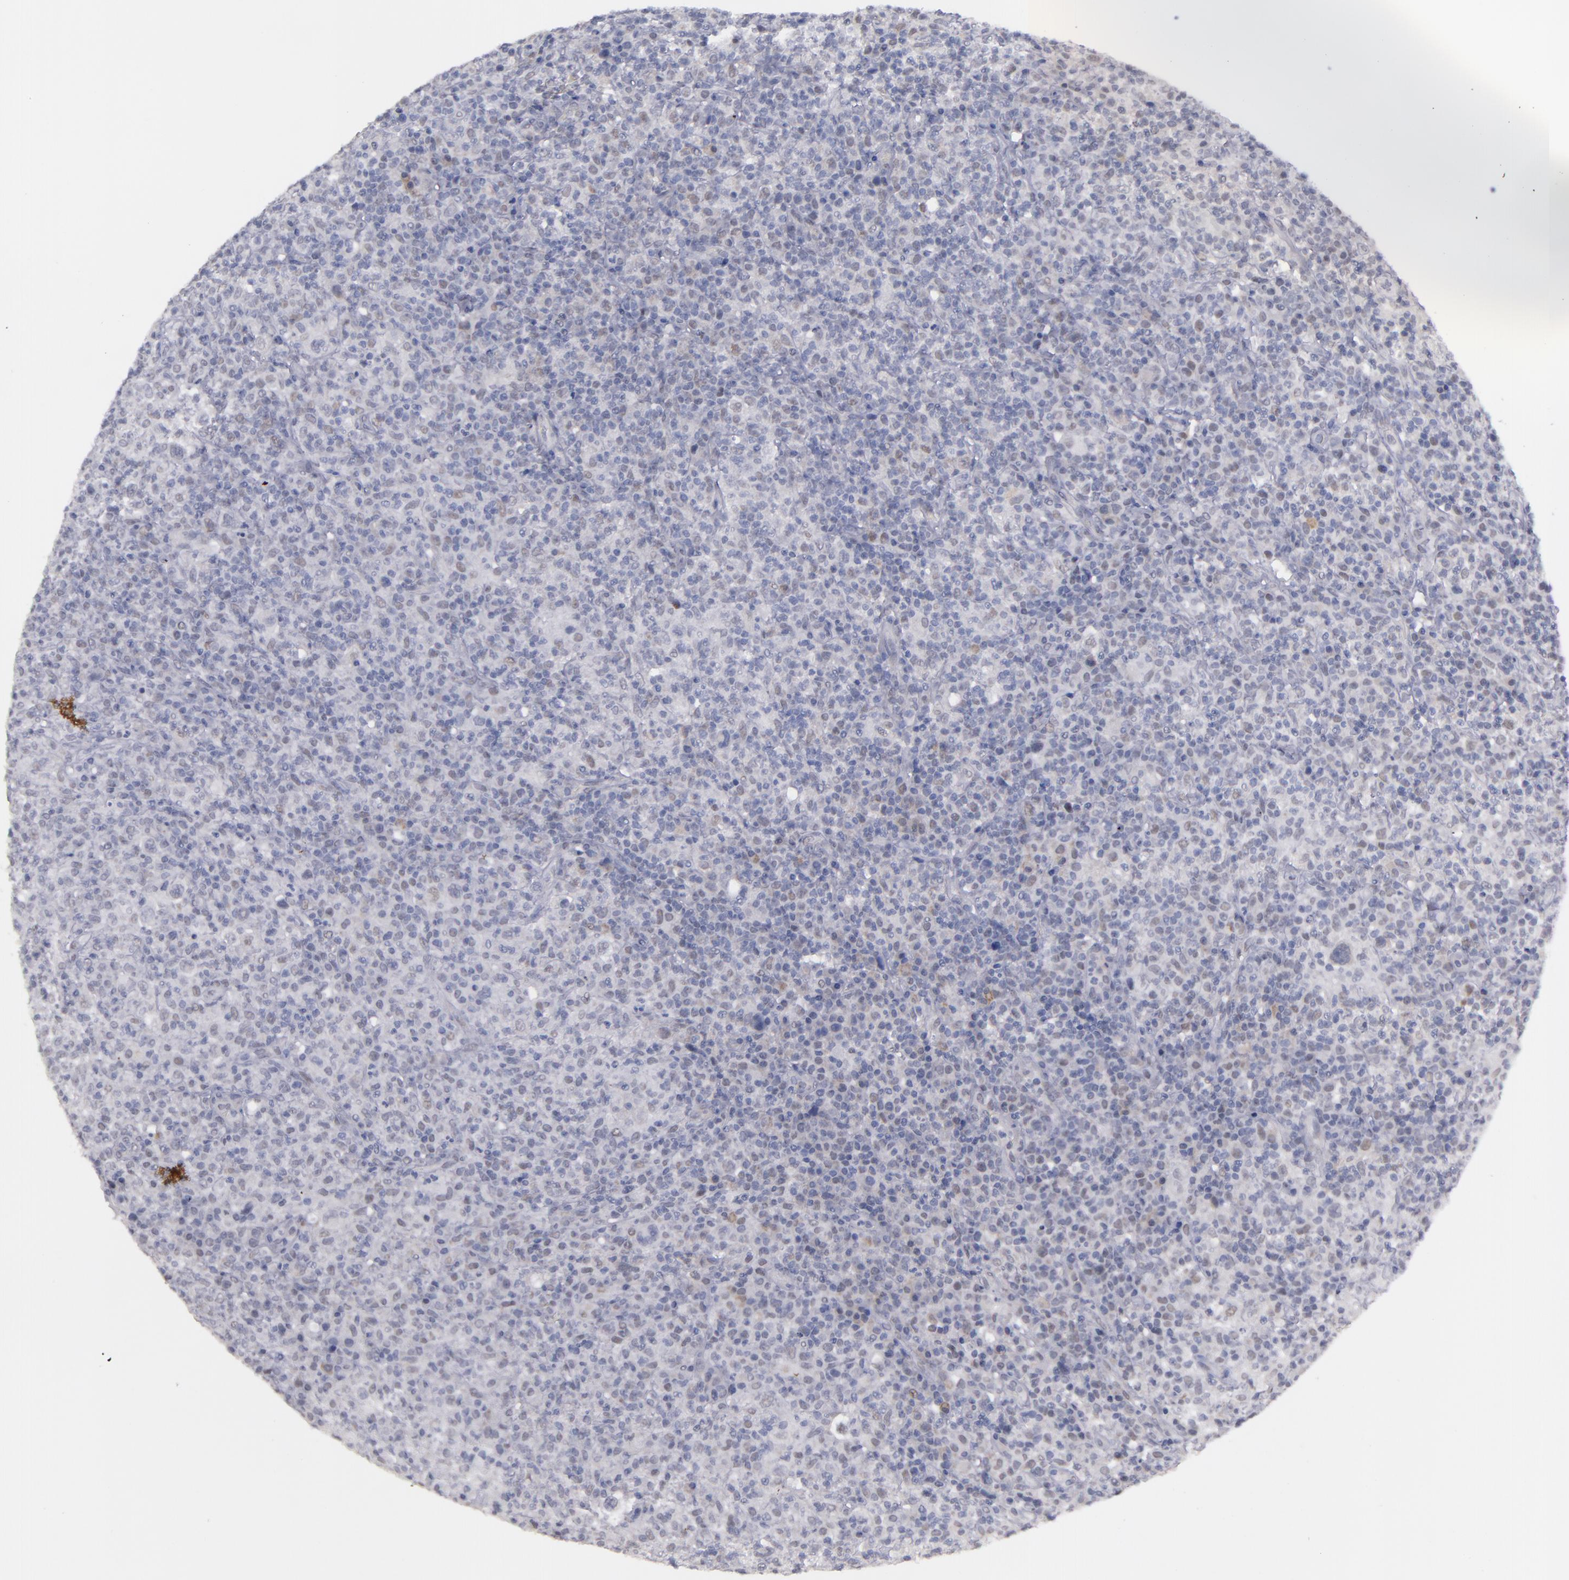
{"staining": {"intensity": "weak", "quantity": "25%-75%", "location": "nuclear"}, "tissue": "lymphoma", "cell_type": "Tumor cells", "image_type": "cancer", "snomed": [{"axis": "morphology", "description": "Hodgkin's disease, NOS"}, {"axis": "topography", "description": "Lymph node"}], "caption": "Weak nuclear positivity is identified in about 25%-75% of tumor cells in Hodgkin's disease. The staining is performed using DAB brown chromogen to label protein expression. The nuclei are counter-stained blue using hematoxylin.", "gene": "OTUB2", "patient": {"sex": "male", "age": 65}}